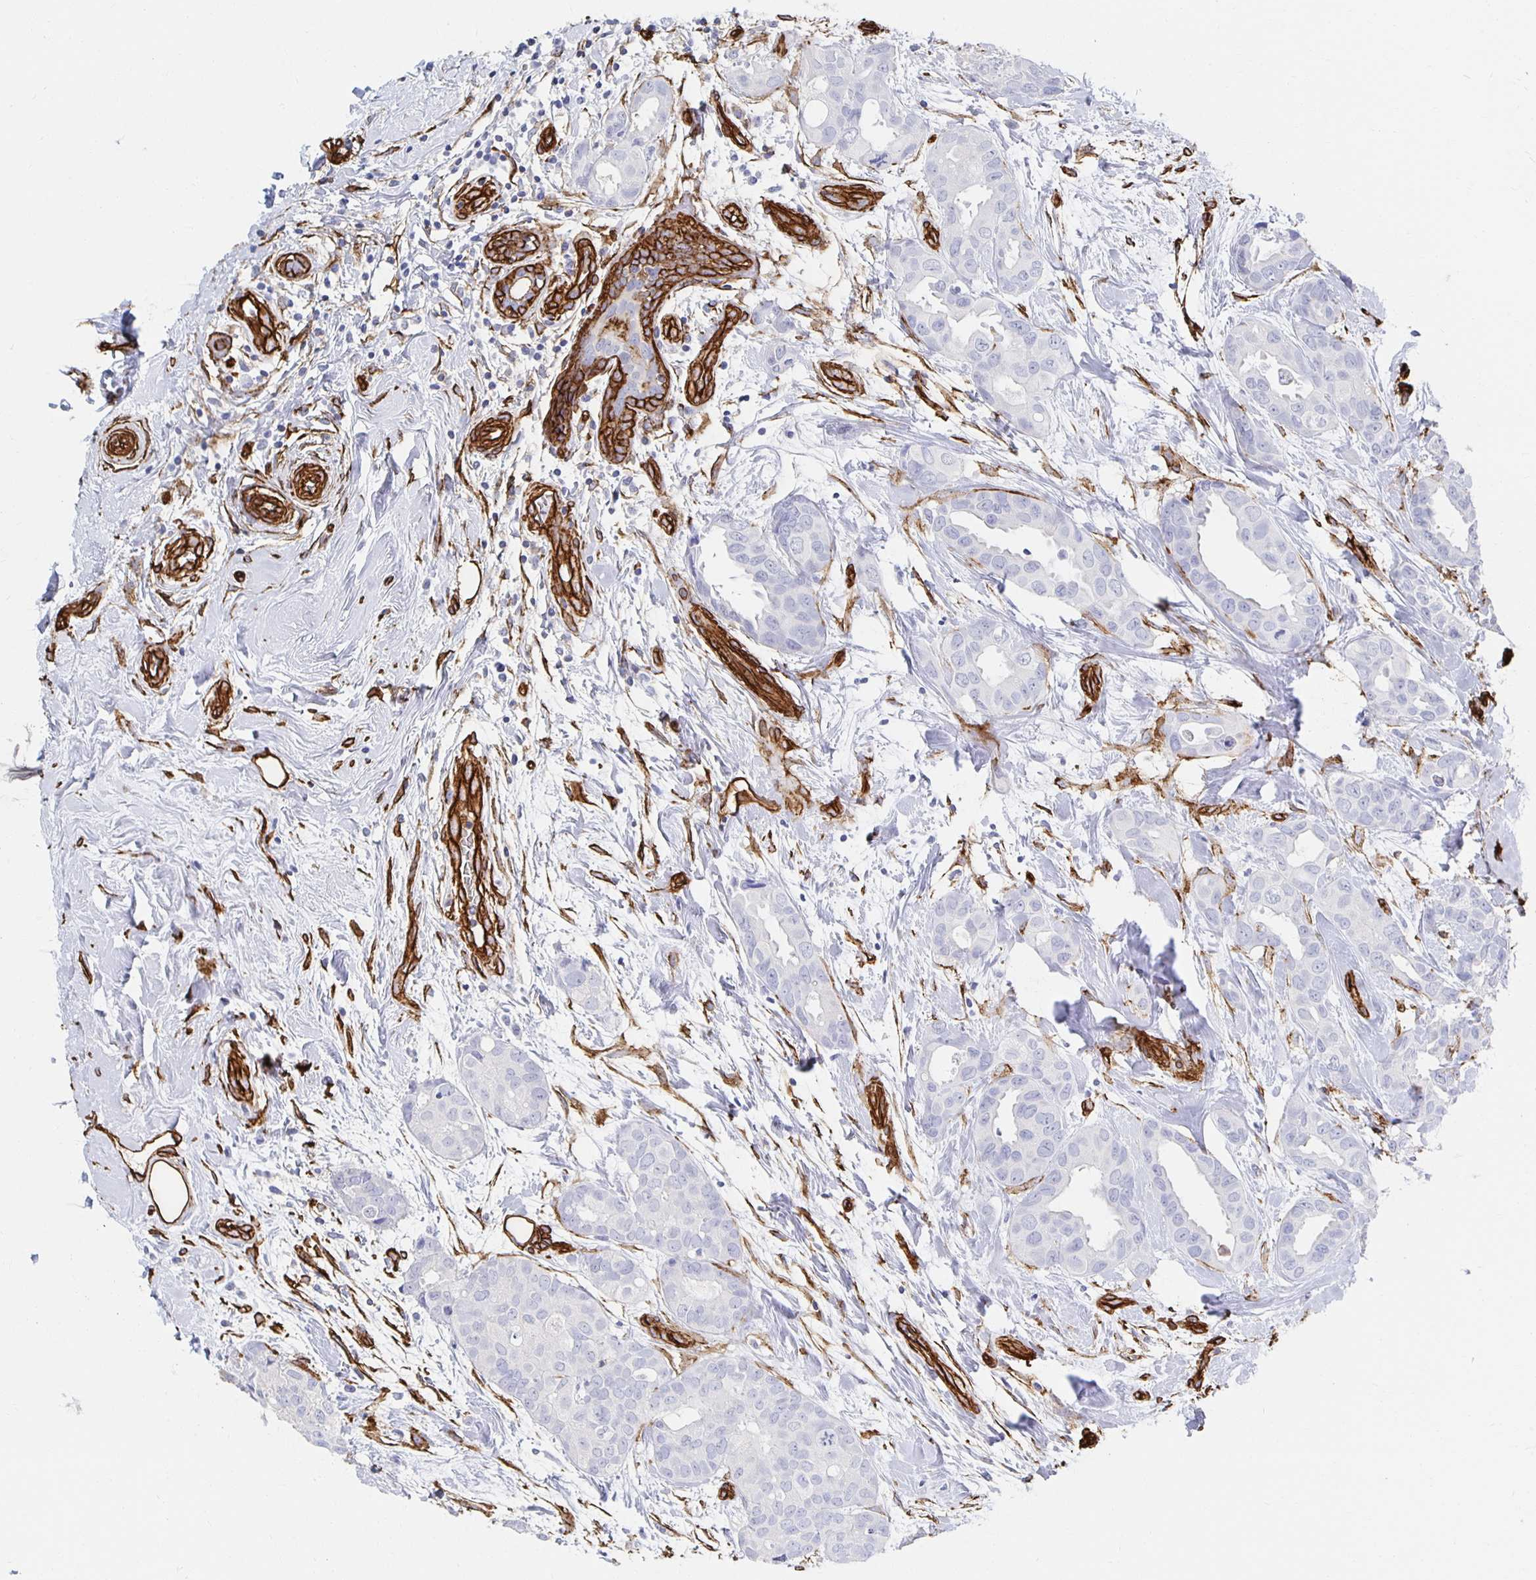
{"staining": {"intensity": "negative", "quantity": "none", "location": "none"}, "tissue": "breast cancer", "cell_type": "Tumor cells", "image_type": "cancer", "snomed": [{"axis": "morphology", "description": "Duct carcinoma"}, {"axis": "topography", "description": "Breast"}], "caption": "The histopathology image reveals no significant expression in tumor cells of infiltrating ductal carcinoma (breast).", "gene": "VIPR2", "patient": {"sex": "female", "age": 45}}